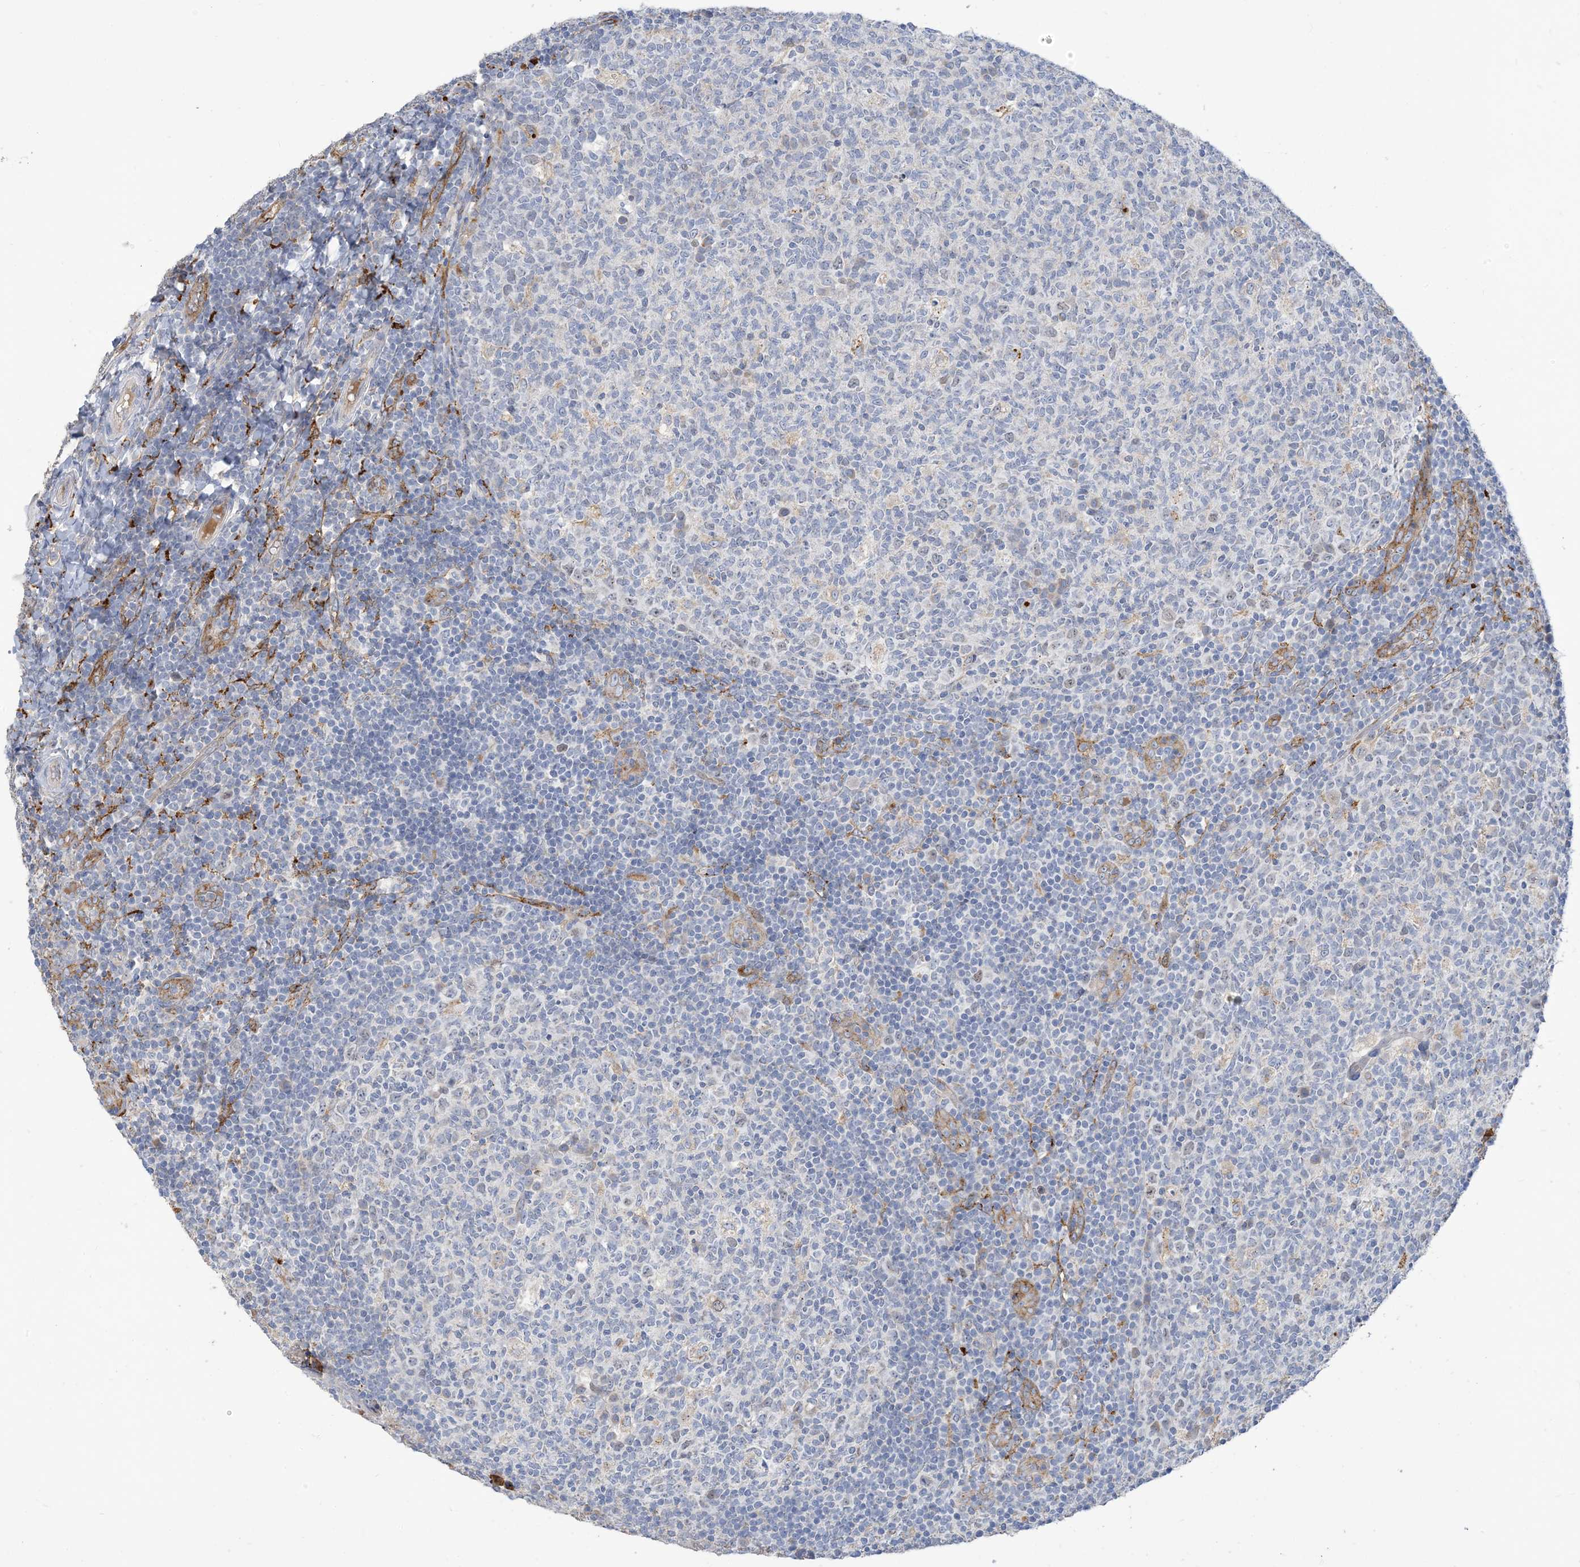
{"staining": {"intensity": "negative", "quantity": "none", "location": "none"}, "tissue": "tonsil", "cell_type": "Germinal center cells", "image_type": "normal", "snomed": [{"axis": "morphology", "description": "Normal tissue, NOS"}, {"axis": "topography", "description": "Tonsil"}], "caption": "IHC image of normal tonsil: tonsil stained with DAB demonstrates no significant protein expression in germinal center cells.", "gene": "PEAR1", "patient": {"sex": "female", "age": 19}}